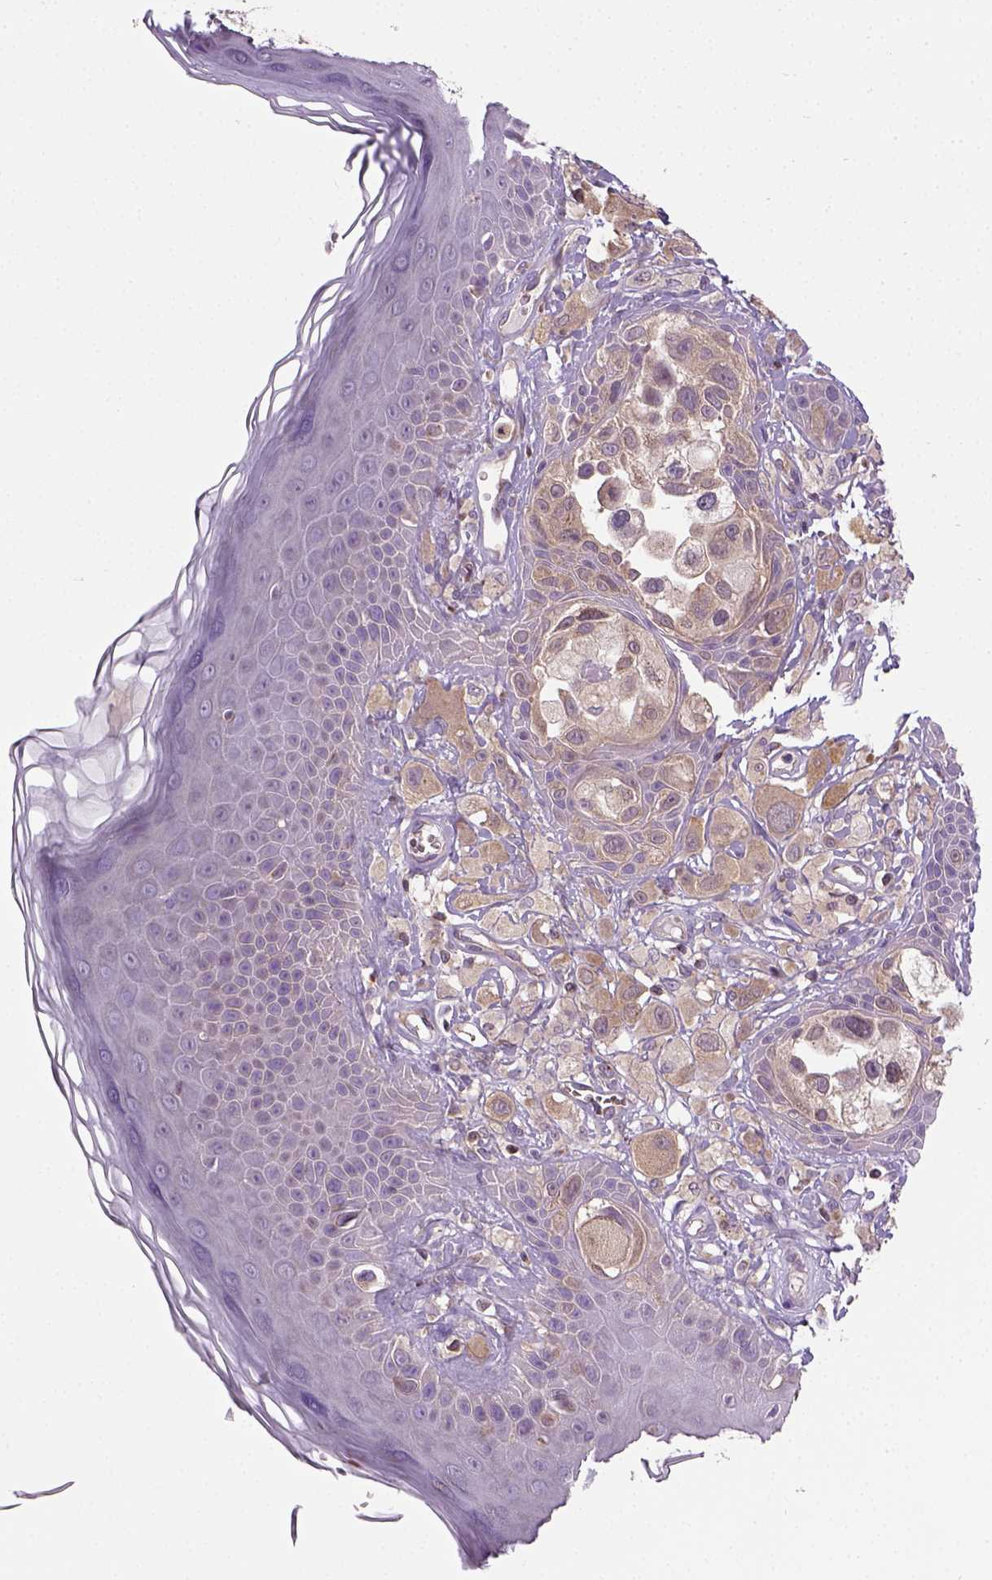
{"staining": {"intensity": "moderate", "quantity": "25%-75%", "location": "cytoplasmic/membranous,nuclear"}, "tissue": "melanoma", "cell_type": "Tumor cells", "image_type": "cancer", "snomed": [{"axis": "morphology", "description": "Malignant melanoma, NOS"}, {"axis": "topography", "description": "Skin"}], "caption": "An immunohistochemistry micrograph of neoplastic tissue is shown. Protein staining in brown labels moderate cytoplasmic/membranous and nuclear positivity in melanoma within tumor cells.", "gene": "CRACR2A", "patient": {"sex": "male", "age": 67}}